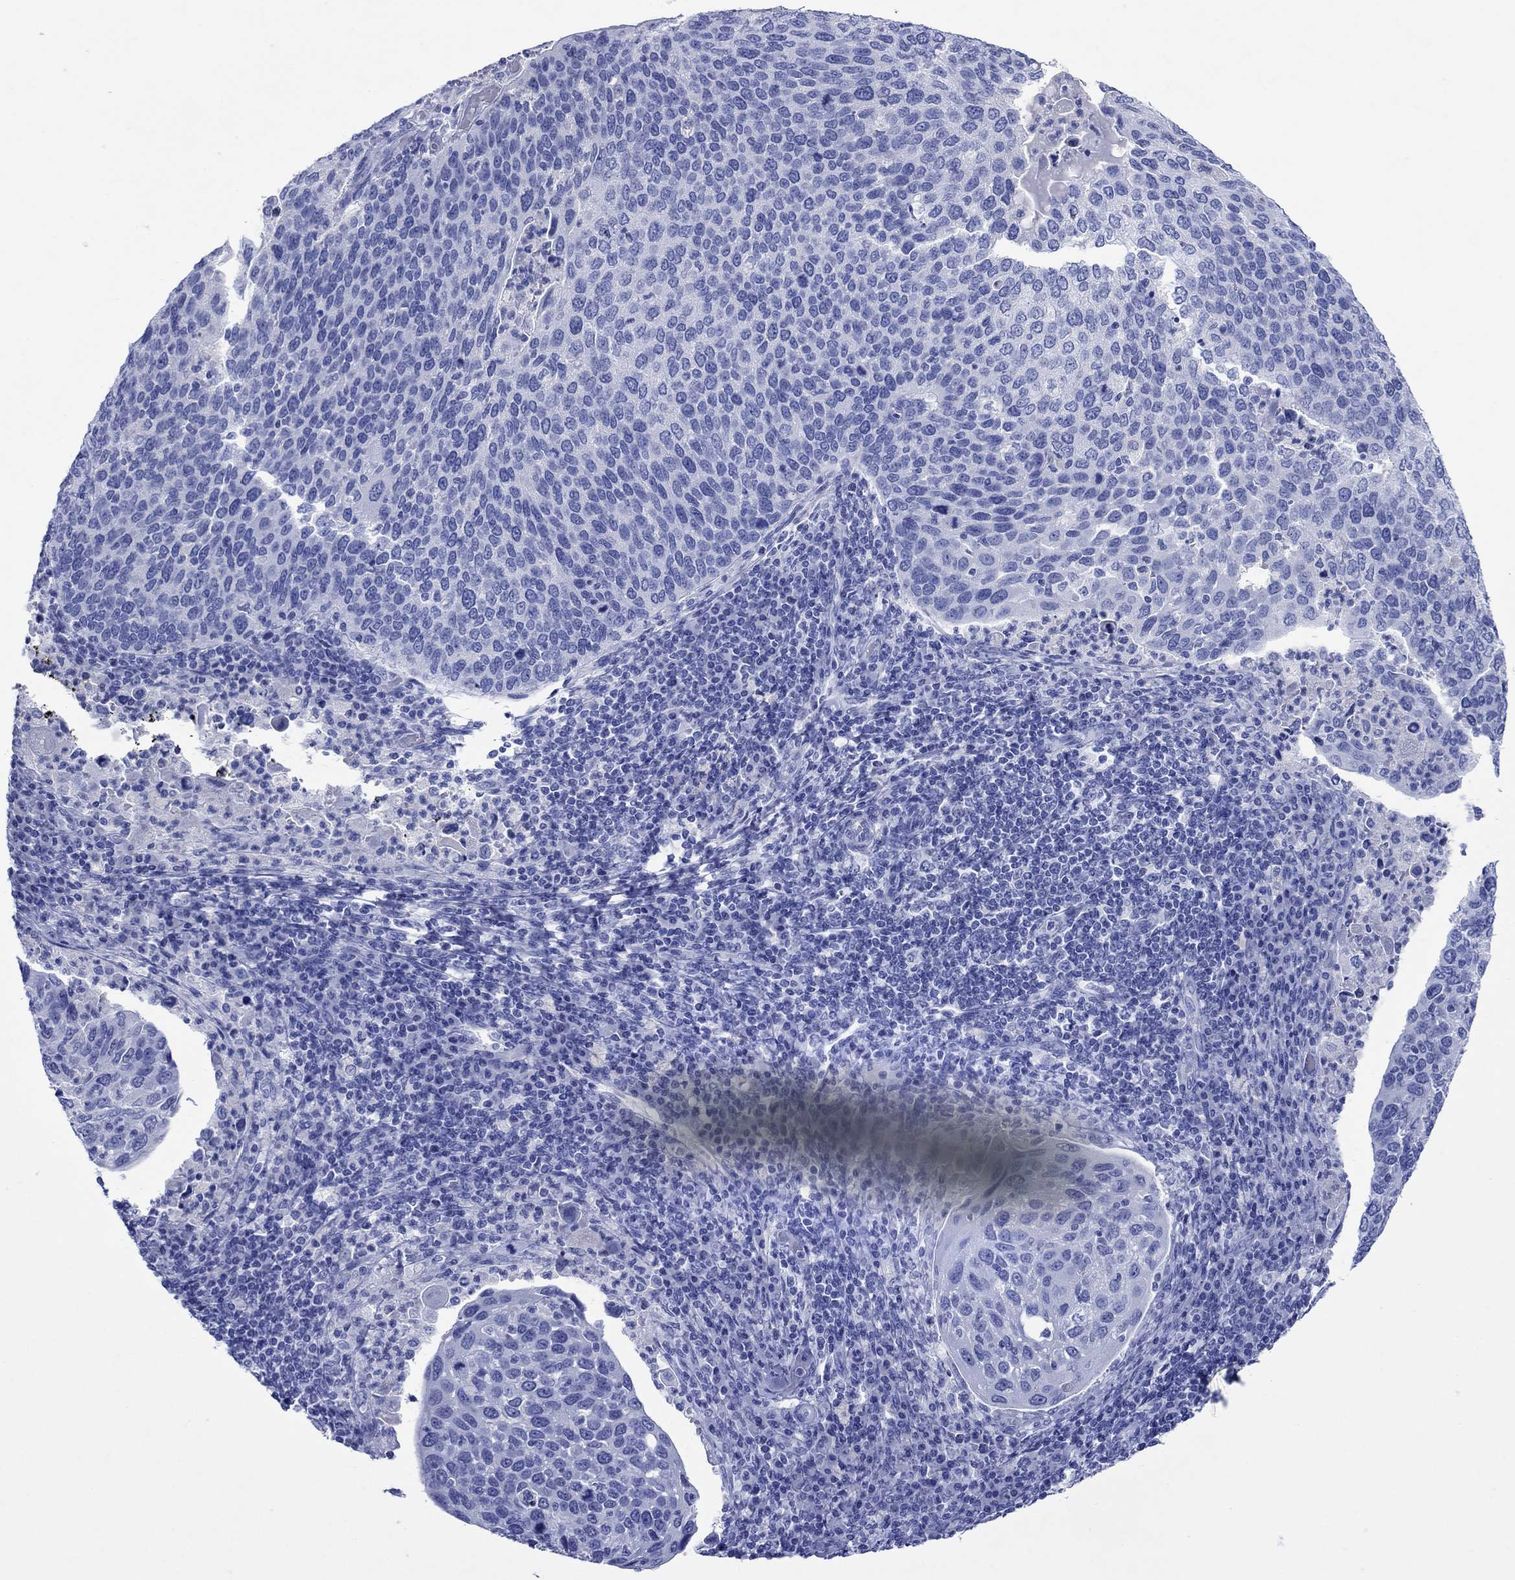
{"staining": {"intensity": "negative", "quantity": "none", "location": "none"}, "tissue": "cervical cancer", "cell_type": "Tumor cells", "image_type": "cancer", "snomed": [{"axis": "morphology", "description": "Squamous cell carcinoma, NOS"}, {"axis": "topography", "description": "Cervix"}], "caption": "IHC micrograph of neoplastic tissue: cervical cancer (squamous cell carcinoma) stained with DAB shows no significant protein staining in tumor cells.", "gene": "ATP4A", "patient": {"sex": "female", "age": 54}}